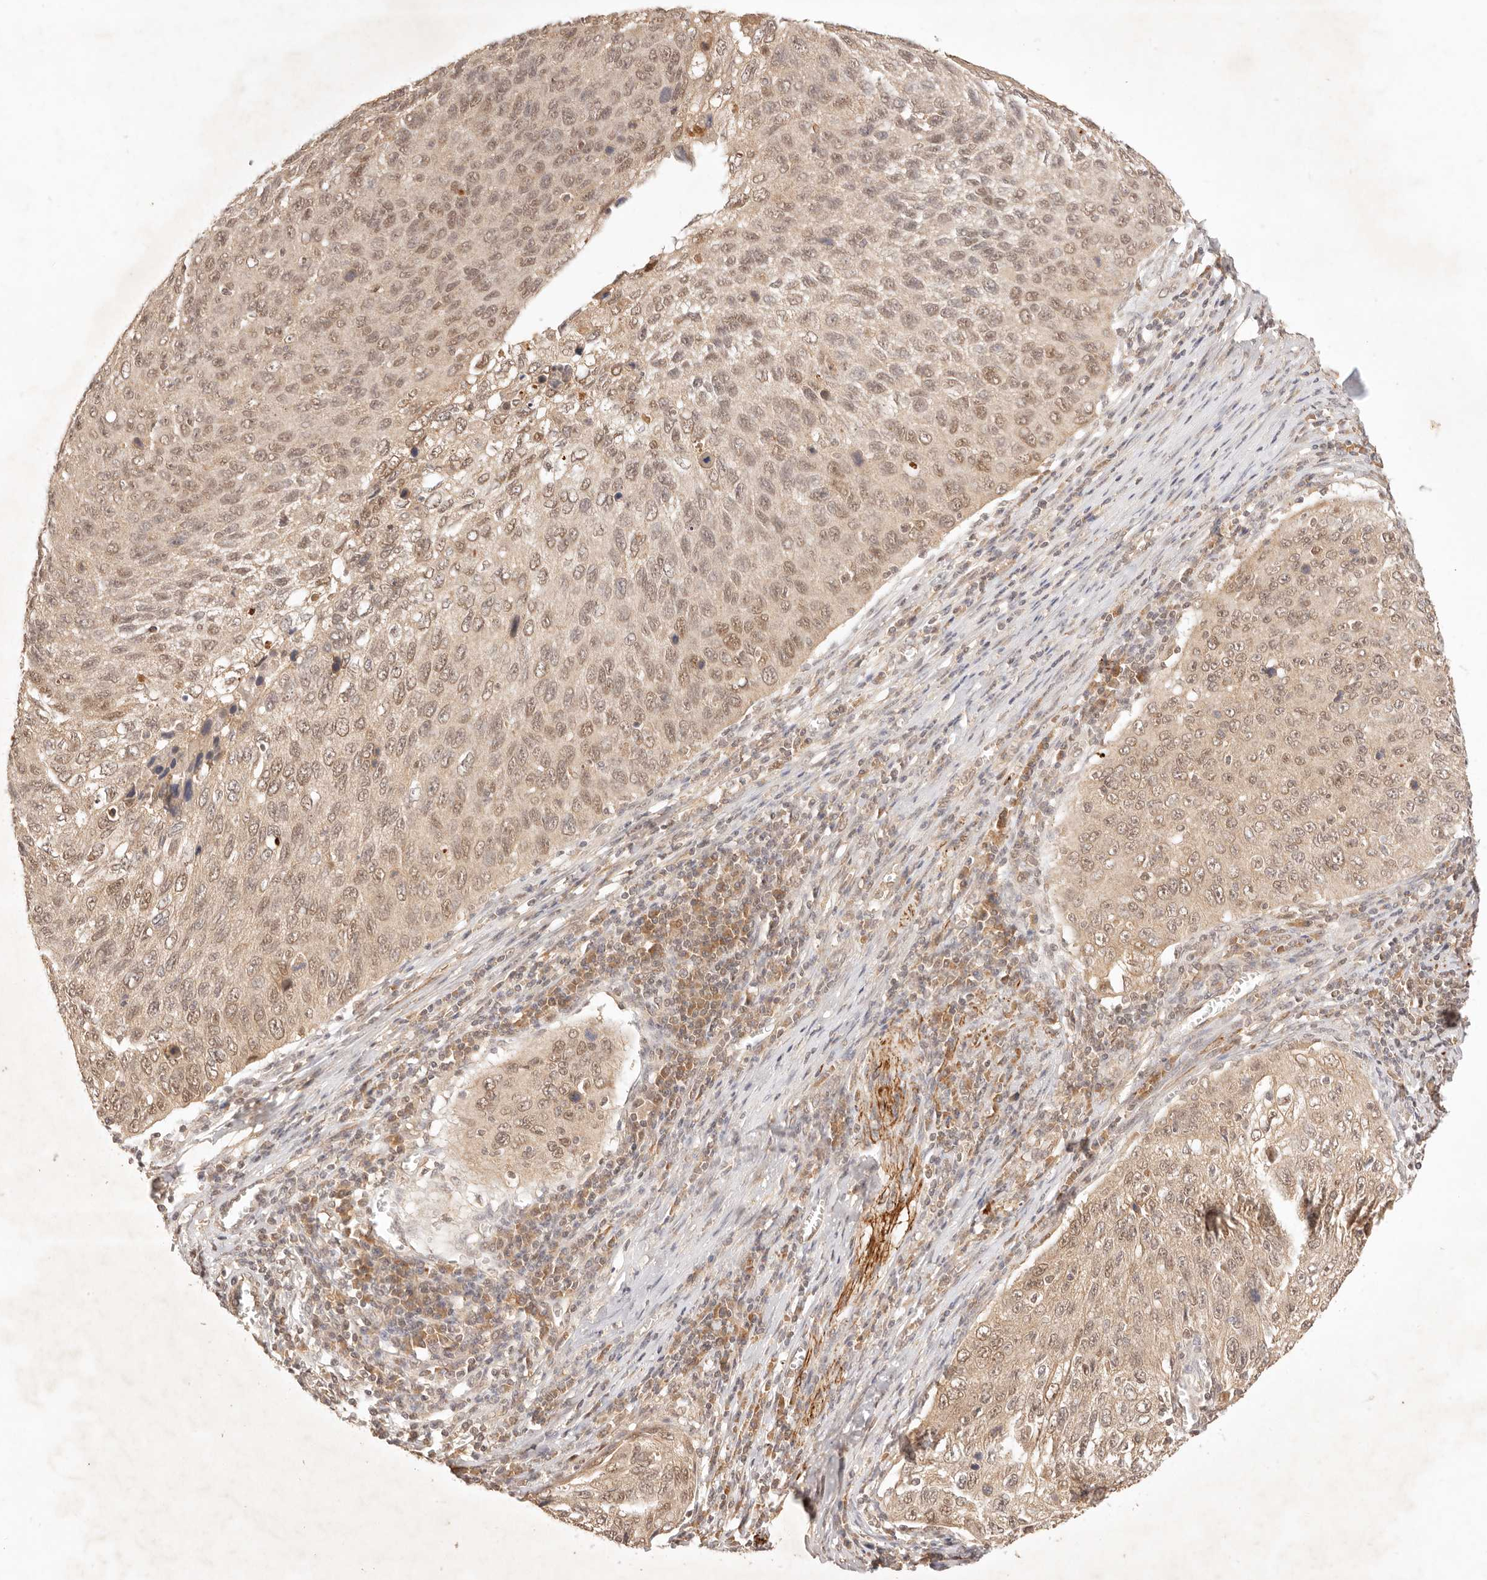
{"staining": {"intensity": "moderate", "quantity": ">75%", "location": "cytoplasmic/membranous,nuclear"}, "tissue": "cervical cancer", "cell_type": "Tumor cells", "image_type": "cancer", "snomed": [{"axis": "morphology", "description": "Squamous cell carcinoma, NOS"}, {"axis": "topography", "description": "Cervix"}], "caption": "Protein analysis of cervical cancer tissue shows moderate cytoplasmic/membranous and nuclear staining in about >75% of tumor cells. Ihc stains the protein in brown and the nuclei are stained blue.", "gene": "TRIM11", "patient": {"sex": "female", "age": 53}}